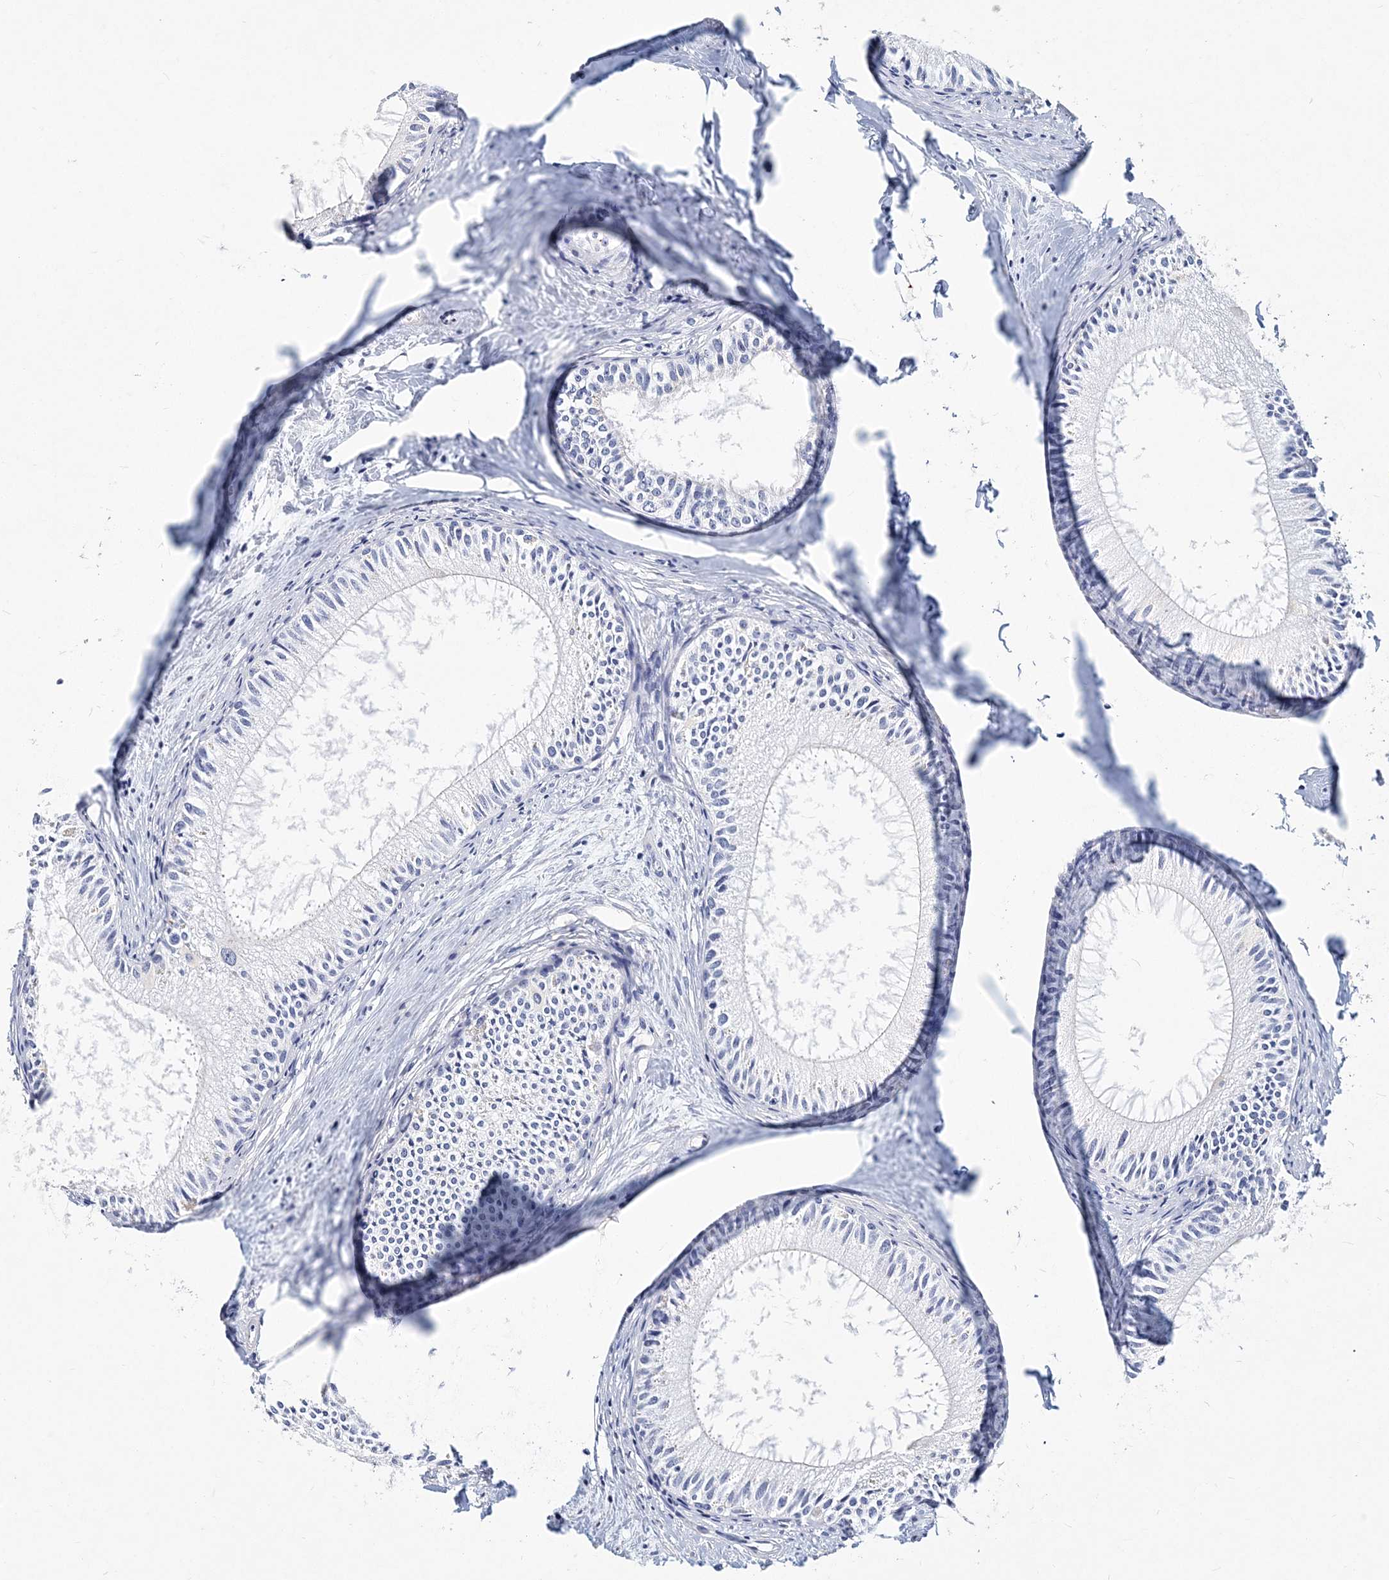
{"staining": {"intensity": "negative", "quantity": "none", "location": "none"}, "tissue": "epididymis", "cell_type": "Glandular cells", "image_type": "normal", "snomed": [{"axis": "morphology", "description": "Normal tissue, NOS"}, {"axis": "topography", "description": "Epididymis"}], "caption": "Immunohistochemistry (IHC) of unremarkable epididymis displays no expression in glandular cells.", "gene": "ITGA2B", "patient": {"sex": "male", "age": 34}}